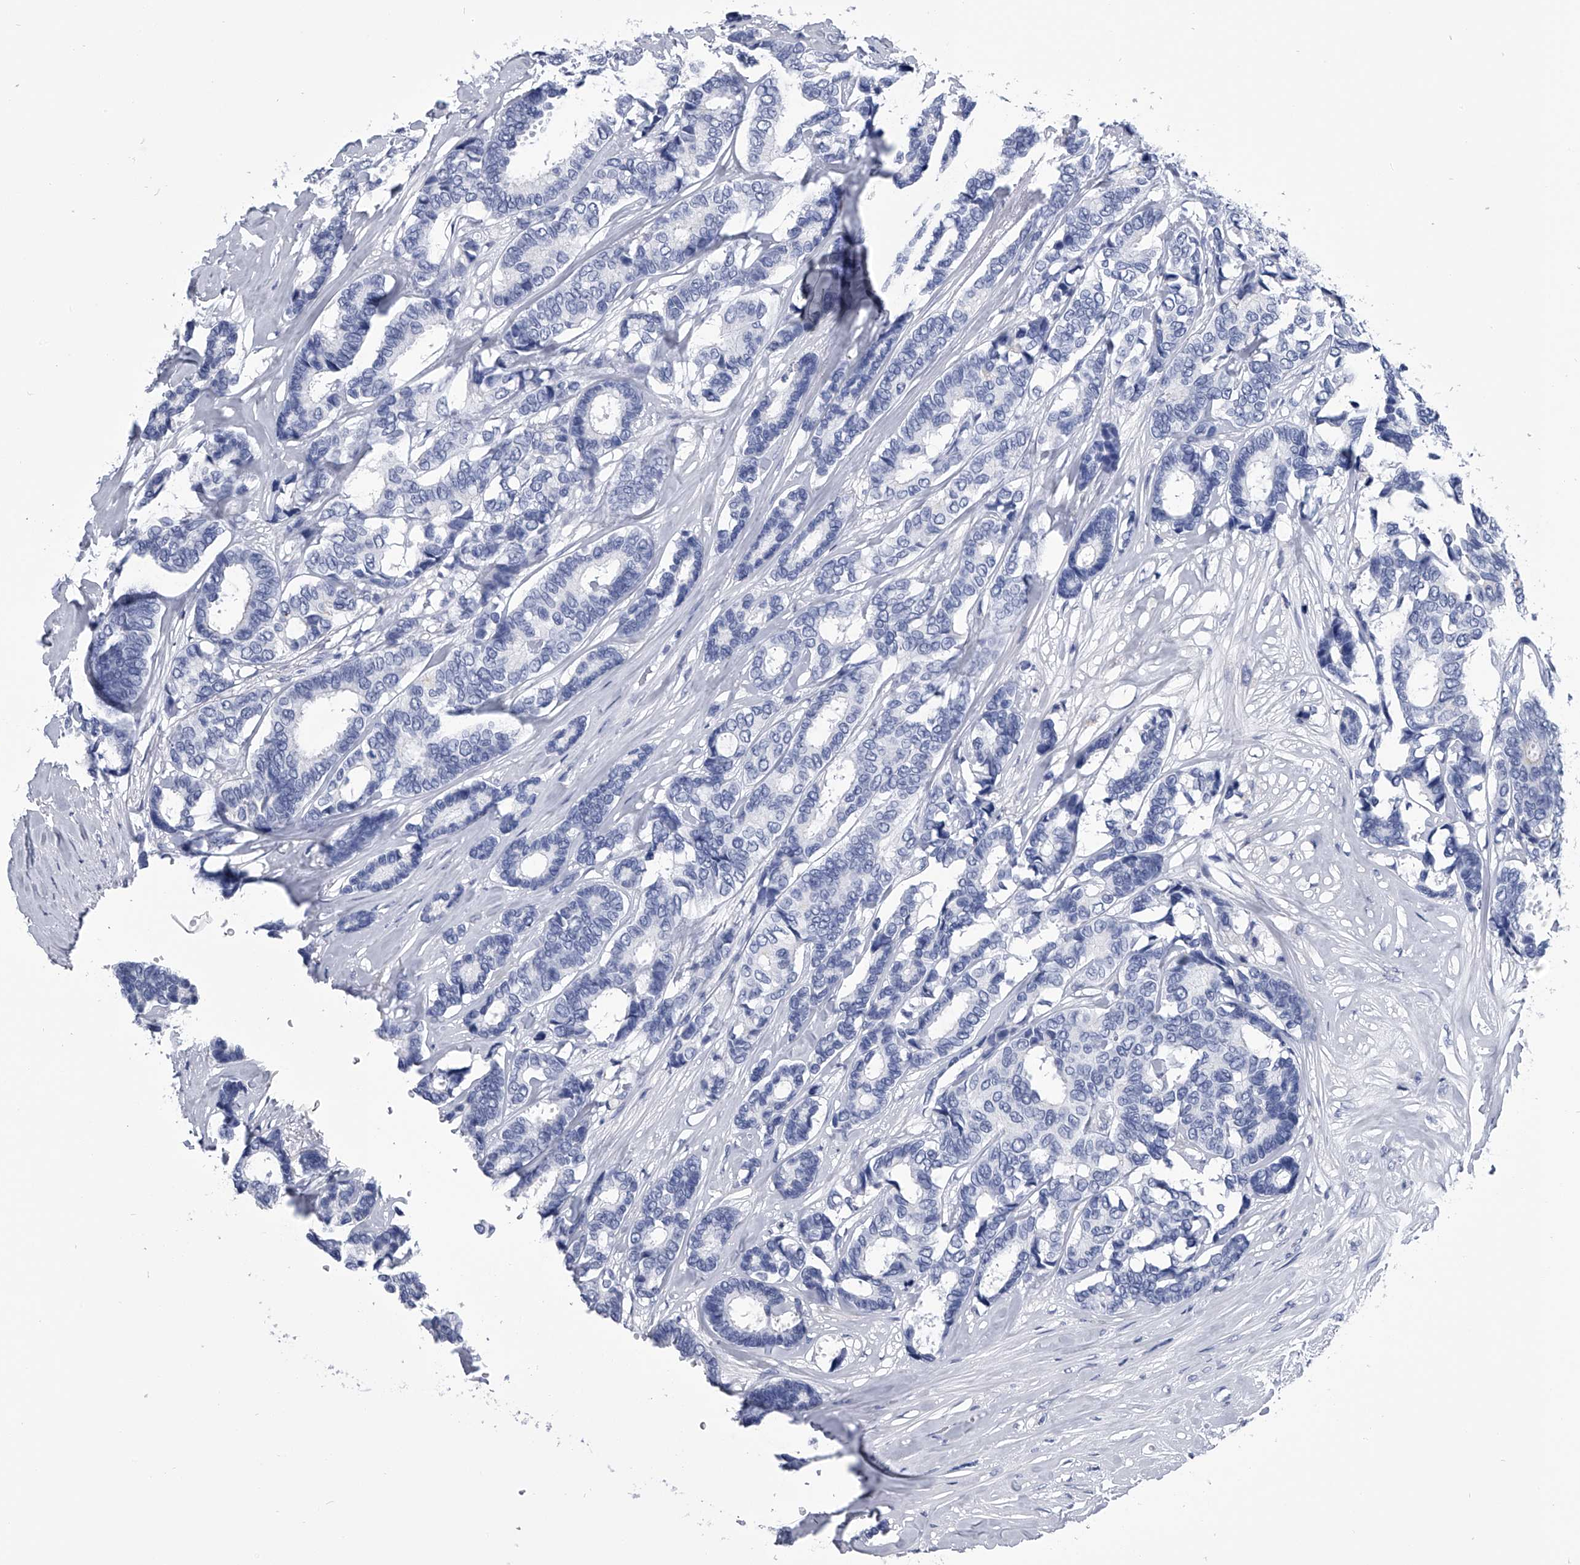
{"staining": {"intensity": "negative", "quantity": "none", "location": "none"}, "tissue": "breast cancer", "cell_type": "Tumor cells", "image_type": "cancer", "snomed": [{"axis": "morphology", "description": "Duct carcinoma"}, {"axis": "topography", "description": "Breast"}], "caption": "DAB immunohistochemical staining of human breast infiltrating ductal carcinoma shows no significant expression in tumor cells.", "gene": "PDXK", "patient": {"sex": "female", "age": 87}}